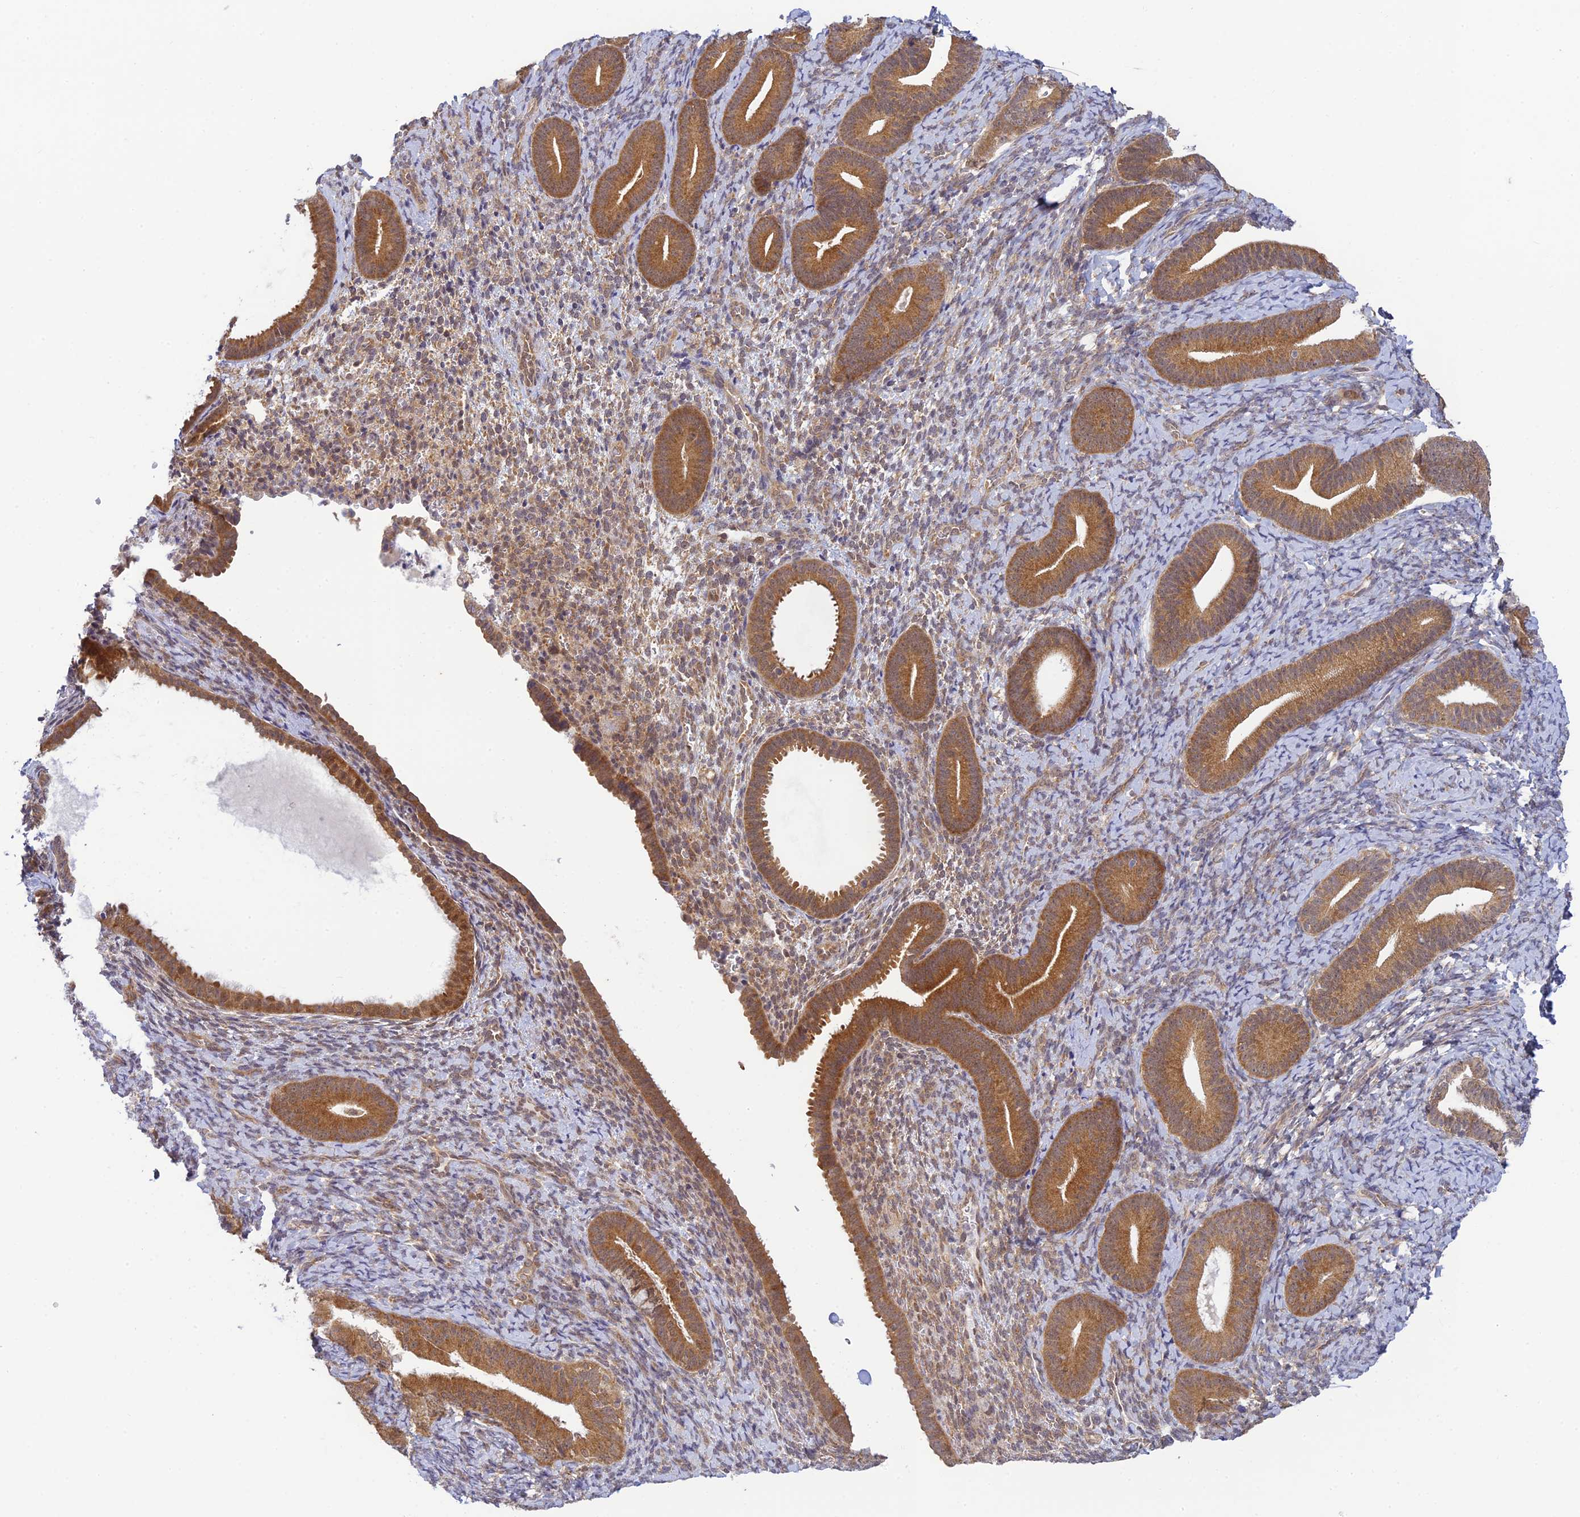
{"staining": {"intensity": "moderate", "quantity": "<25%", "location": "cytoplasmic/membranous"}, "tissue": "endometrium", "cell_type": "Cells in endometrial stroma", "image_type": "normal", "snomed": [{"axis": "morphology", "description": "Normal tissue, NOS"}, {"axis": "topography", "description": "Endometrium"}], "caption": "Immunohistochemical staining of benign human endometrium displays <25% levels of moderate cytoplasmic/membranous protein staining in about <25% of cells in endometrial stroma.", "gene": "SKIC8", "patient": {"sex": "female", "age": 65}}